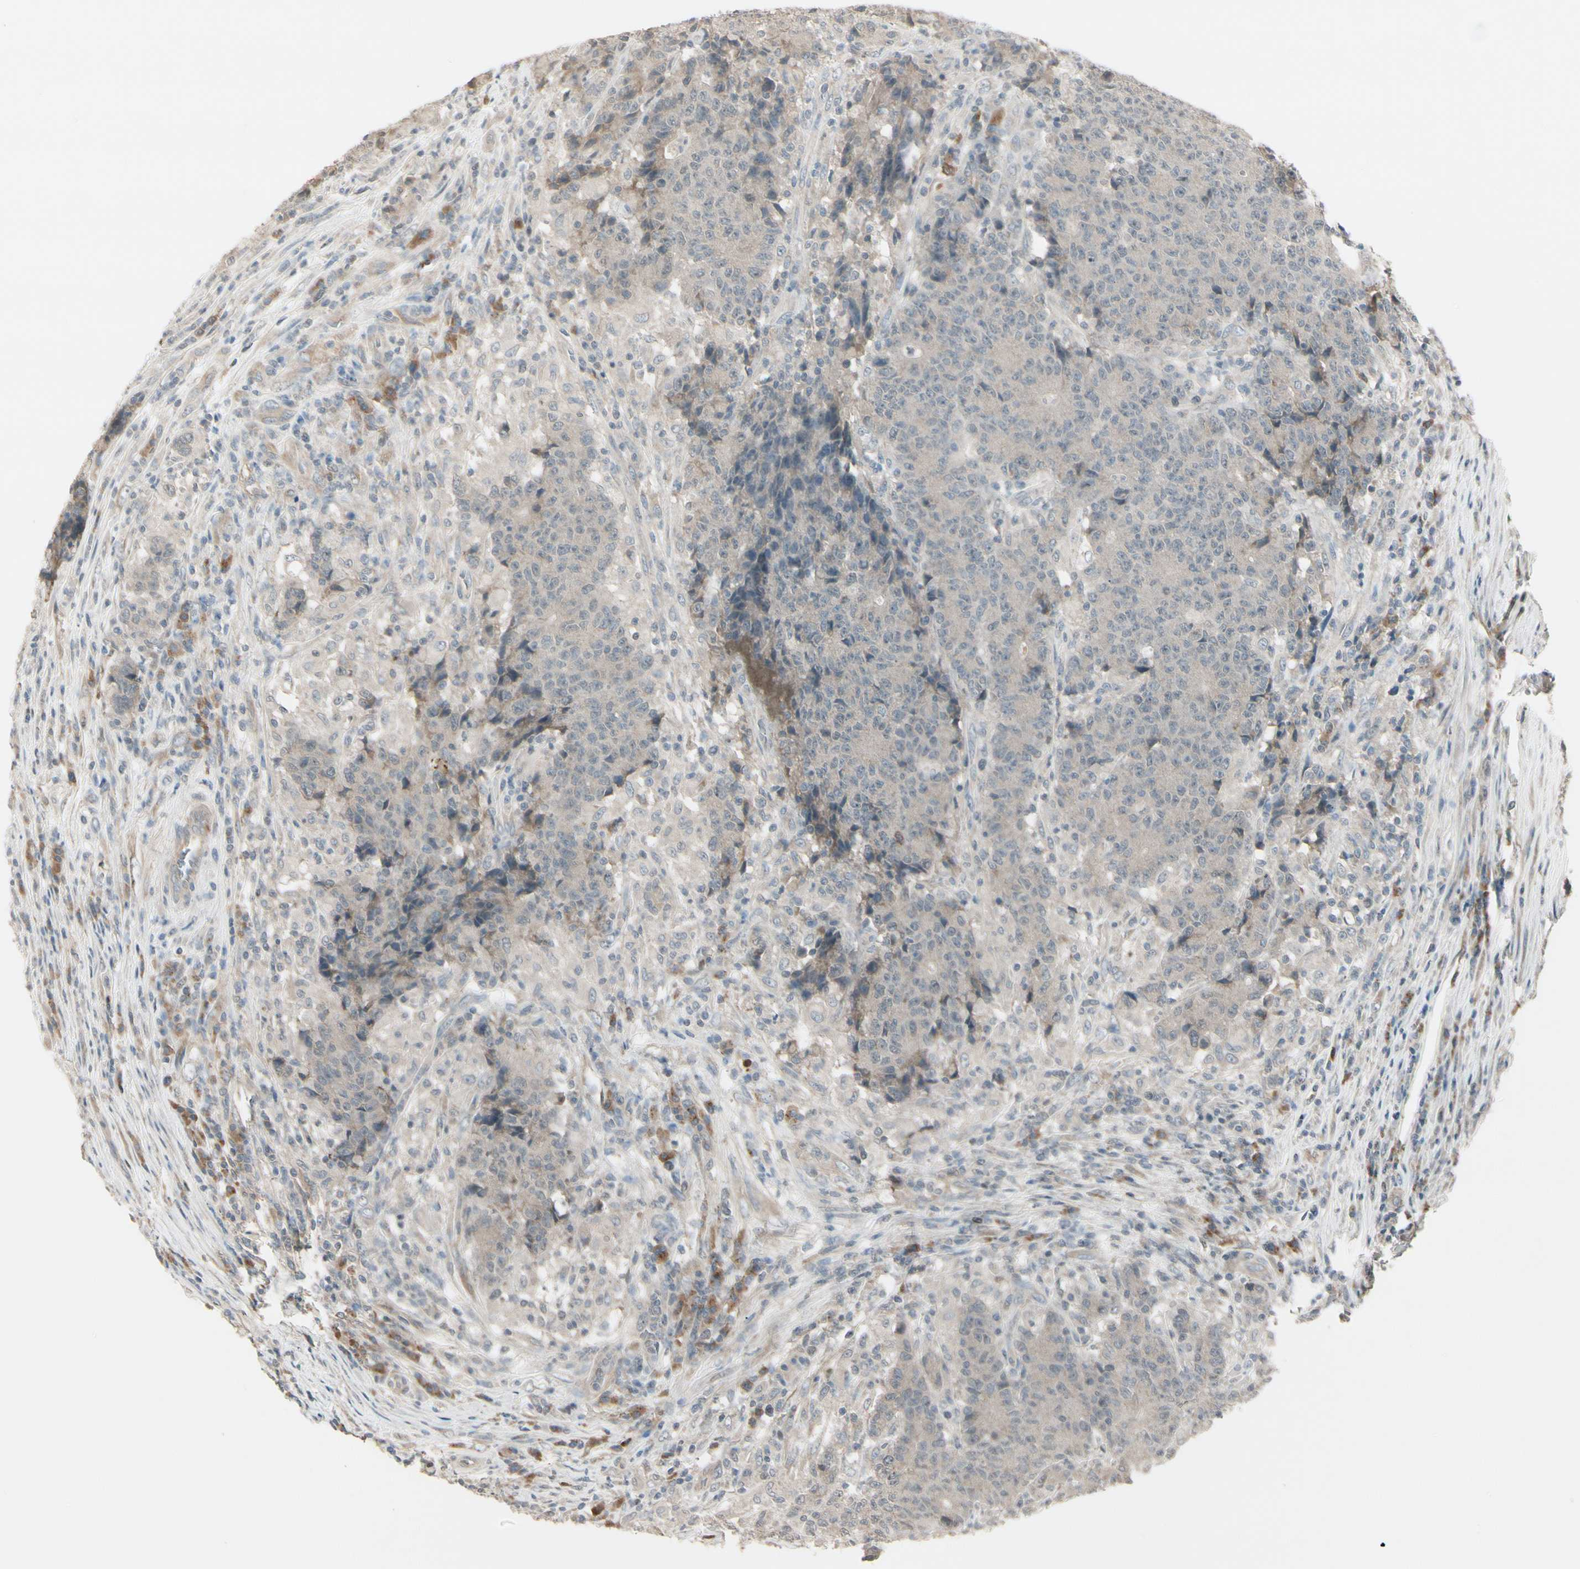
{"staining": {"intensity": "weak", "quantity": "25%-75%", "location": "cytoplasmic/membranous"}, "tissue": "colorectal cancer", "cell_type": "Tumor cells", "image_type": "cancer", "snomed": [{"axis": "morphology", "description": "Normal tissue, NOS"}, {"axis": "morphology", "description": "Adenocarcinoma, NOS"}, {"axis": "topography", "description": "Colon"}], "caption": "Immunohistochemistry (IHC) (DAB (3,3'-diaminobenzidine)) staining of colorectal cancer shows weak cytoplasmic/membranous protein staining in approximately 25%-75% of tumor cells.", "gene": "FHDC1", "patient": {"sex": "female", "age": 75}}